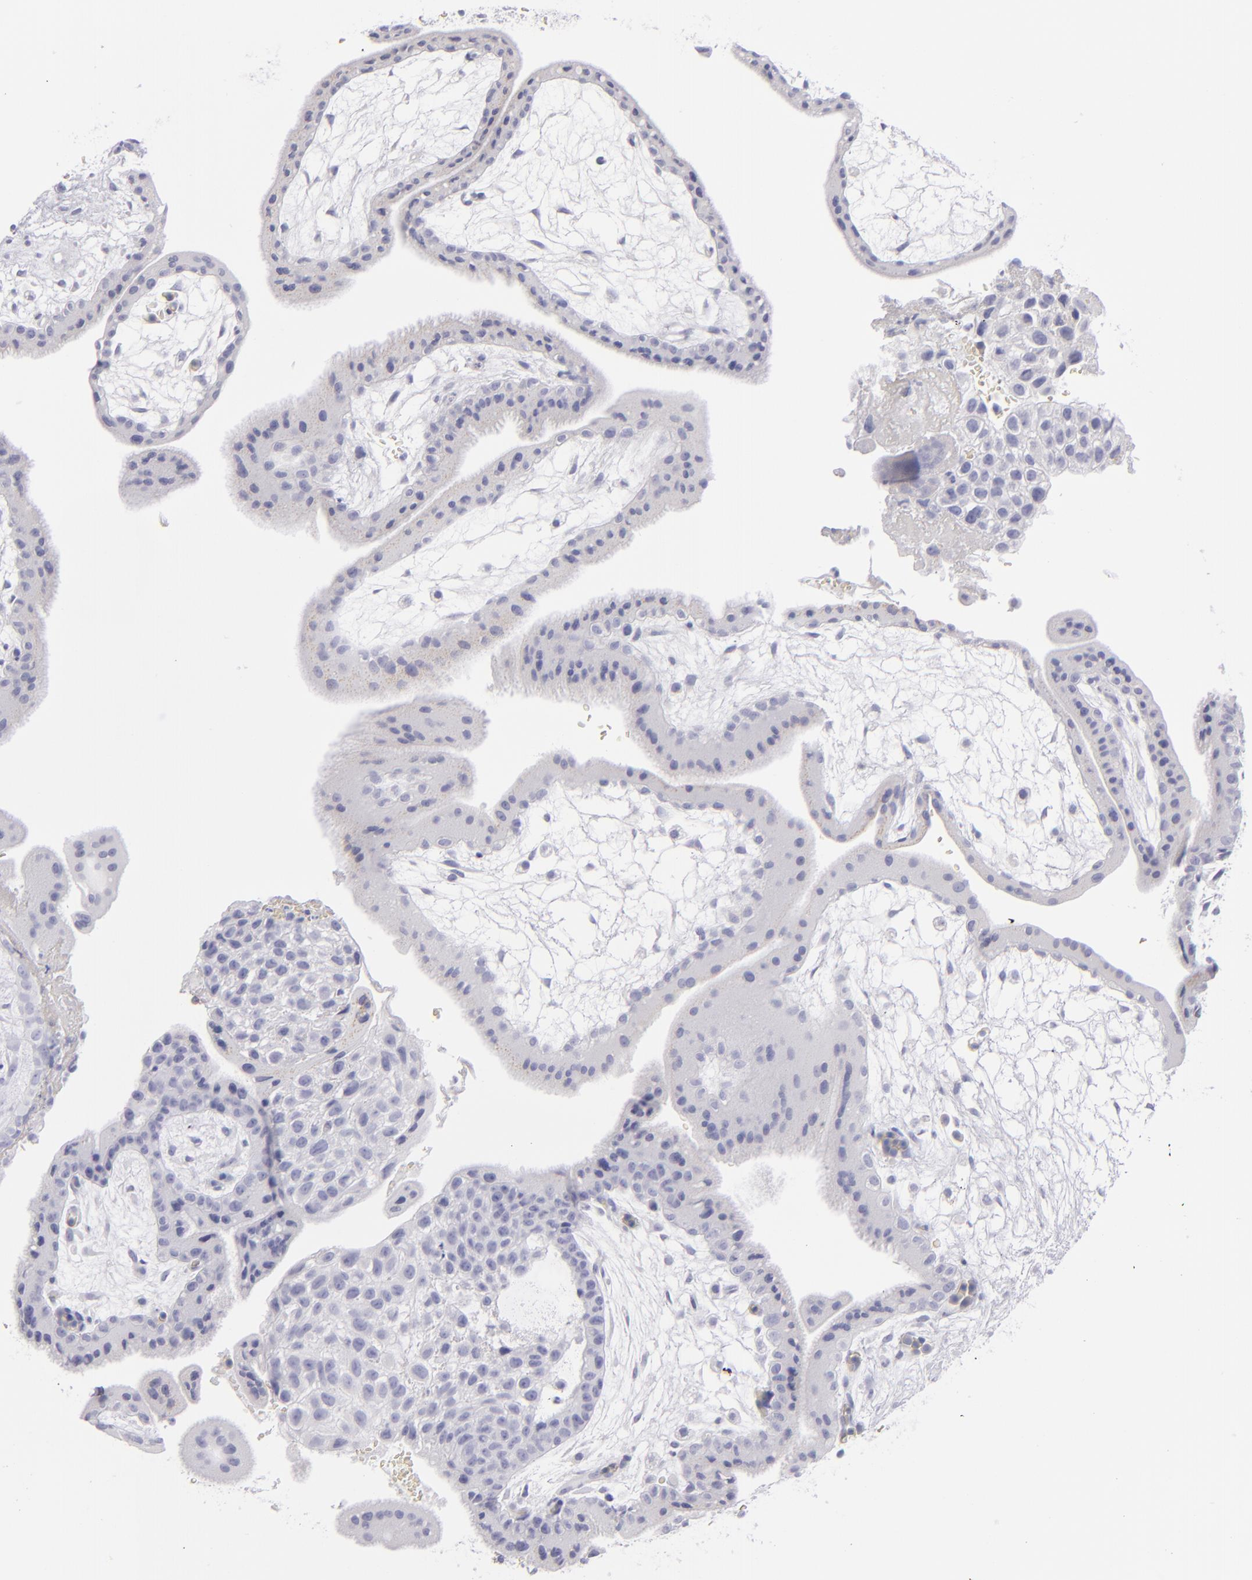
{"staining": {"intensity": "negative", "quantity": "none", "location": "none"}, "tissue": "placenta", "cell_type": "Decidual cells", "image_type": "normal", "snomed": [{"axis": "morphology", "description": "Normal tissue, NOS"}, {"axis": "topography", "description": "Placenta"}], "caption": "Immunohistochemical staining of normal placenta exhibits no significant positivity in decidual cells.", "gene": "CD22", "patient": {"sex": "female", "age": 35}}